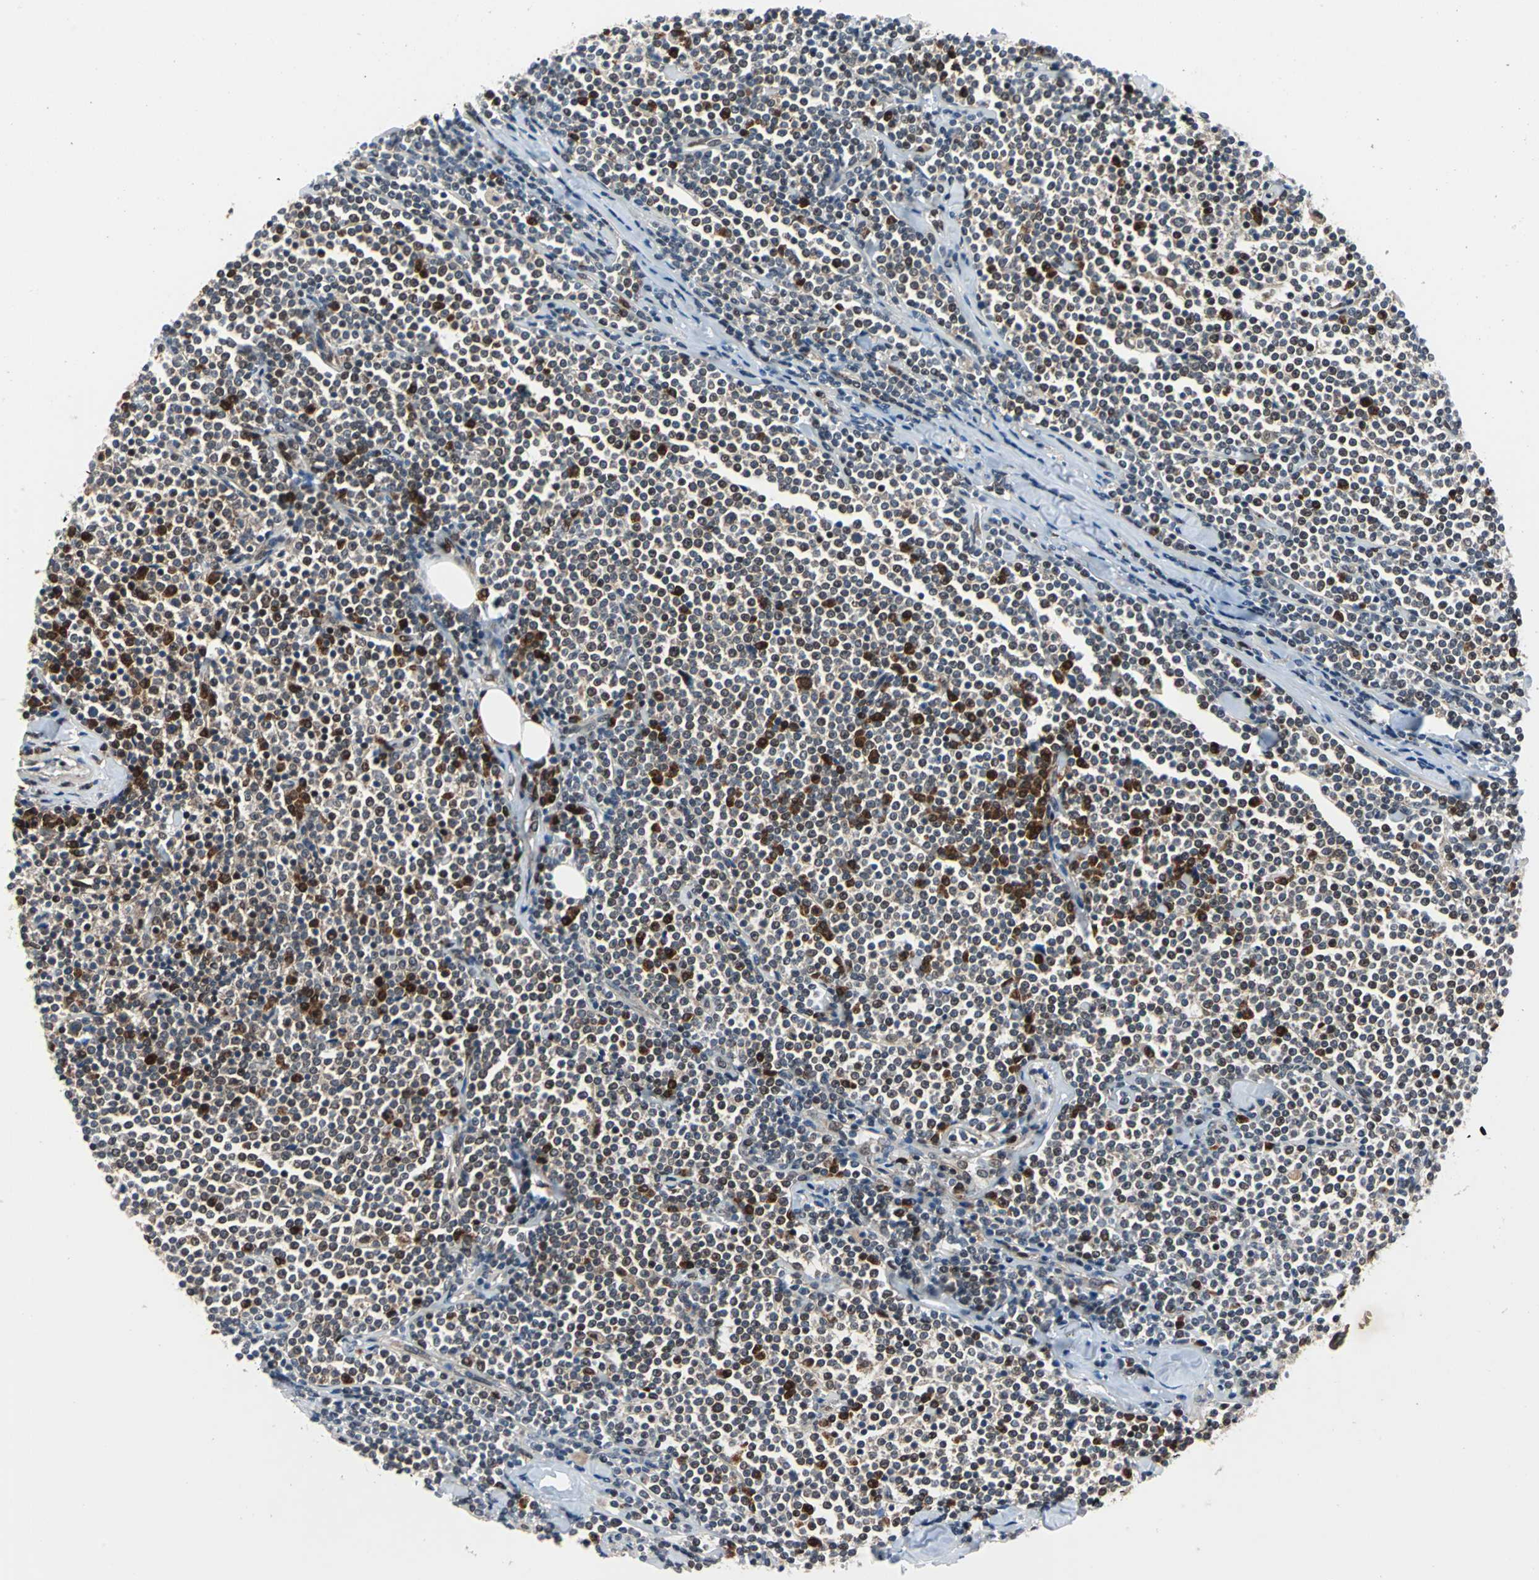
{"staining": {"intensity": "moderate", "quantity": "25%-75%", "location": "cytoplasmic/membranous,nuclear"}, "tissue": "lymphoma", "cell_type": "Tumor cells", "image_type": "cancer", "snomed": [{"axis": "morphology", "description": "Malignant lymphoma, non-Hodgkin's type, Low grade"}, {"axis": "topography", "description": "Soft tissue"}], "caption": "High-magnification brightfield microscopy of malignant lymphoma, non-Hodgkin's type (low-grade) stained with DAB (3,3'-diaminobenzidine) (brown) and counterstained with hematoxylin (blue). tumor cells exhibit moderate cytoplasmic/membranous and nuclear staining is seen in approximately25%-75% of cells. (DAB (3,3'-diaminobenzidine) = brown stain, brightfield microscopy at high magnification).", "gene": "POLR3K", "patient": {"sex": "male", "age": 92}}